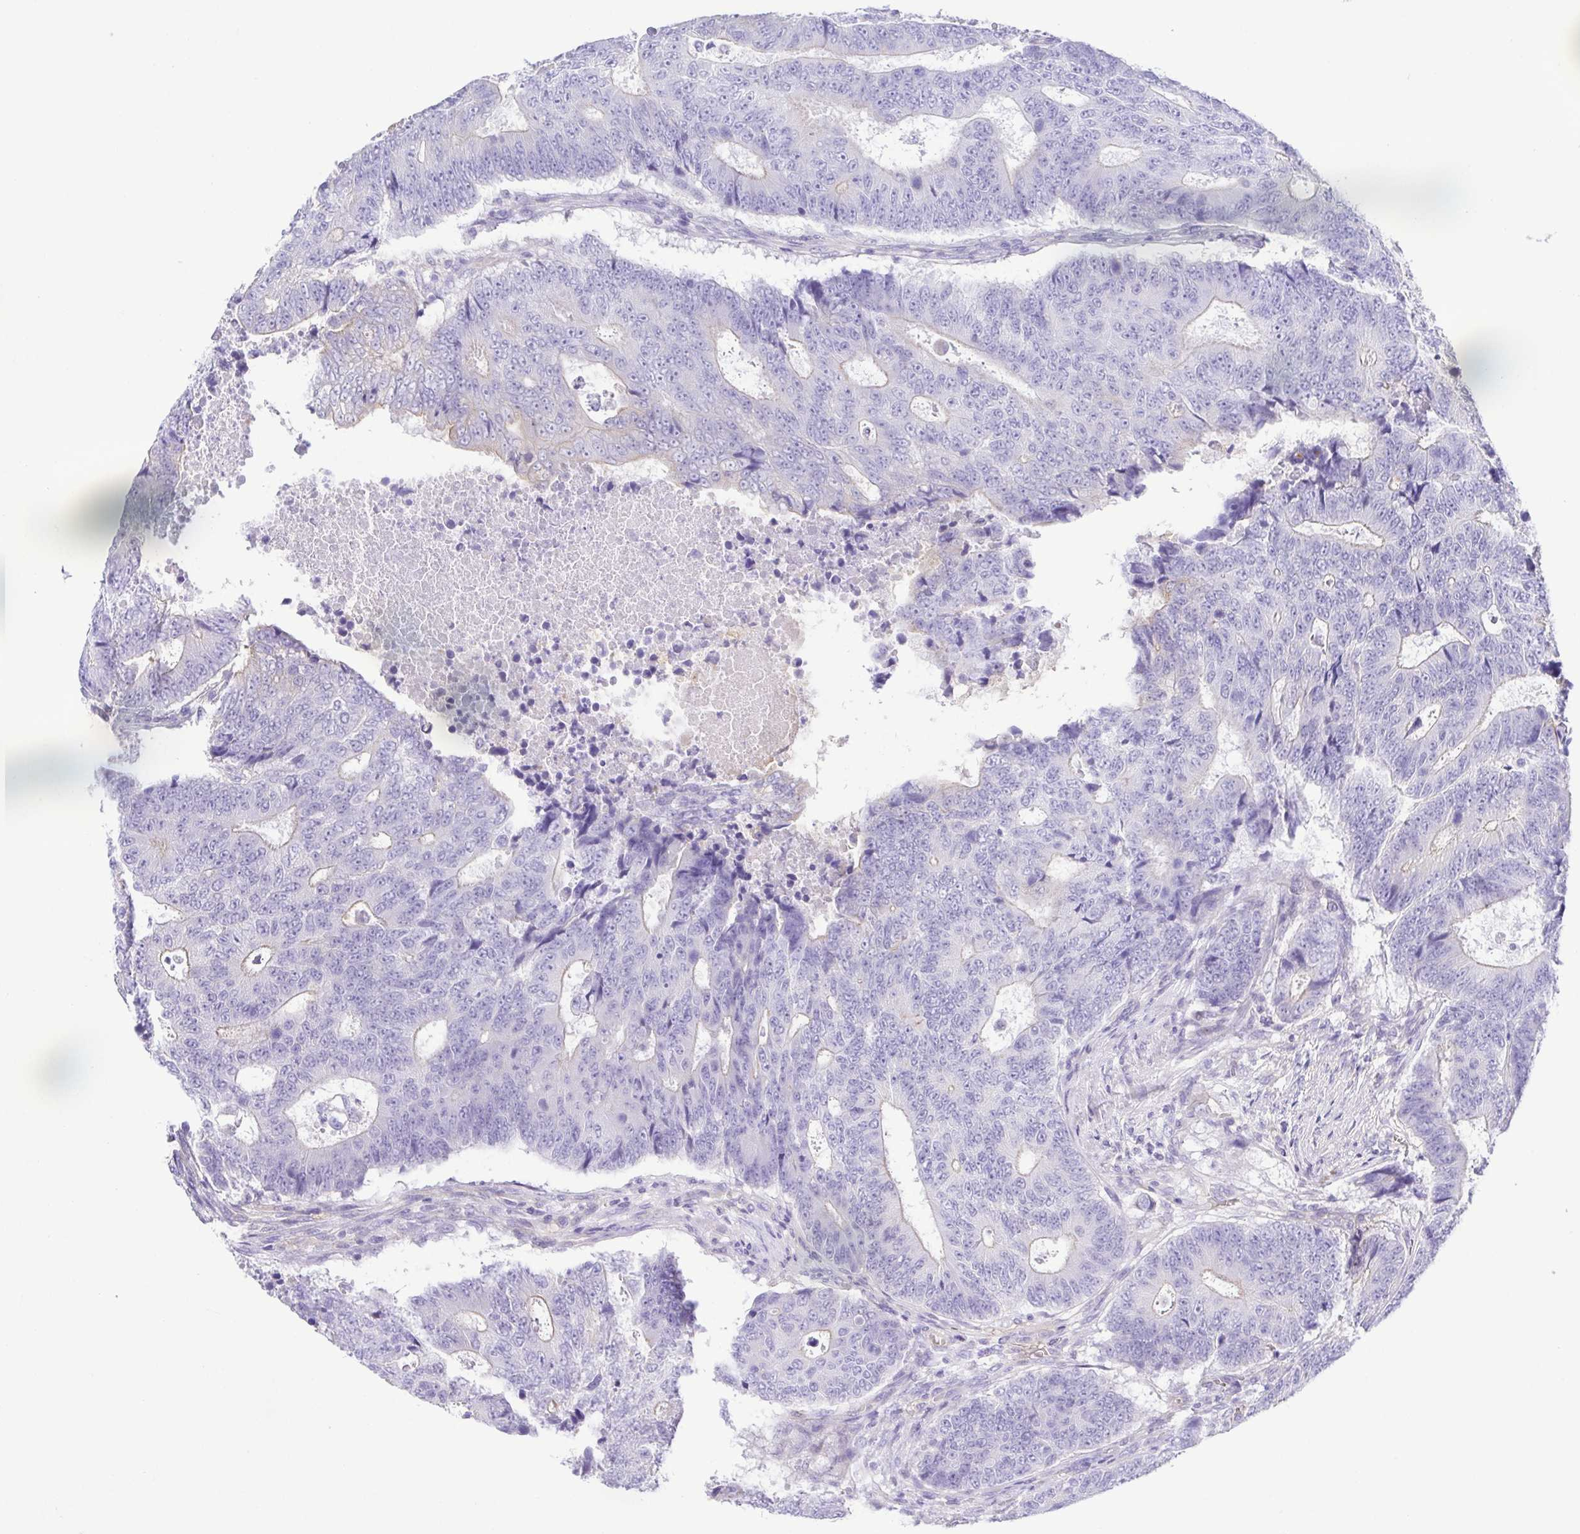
{"staining": {"intensity": "negative", "quantity": "none", "location": "none"}, "tissue": "colorectal cancer", "cell_type": "Tumor cells", "image_type": "cancer", "snomed": [{"axis": "morphology", "description": "Adenocarcinoma, NOS"}, {"axis": "topography", "description": "Colon"}], "caption": "There is no significant expression in tumor cells of colorectal cancer (adenocarcinoma).", "gene": "EPB42", "patient": {"sex": "female", "age": 48}}